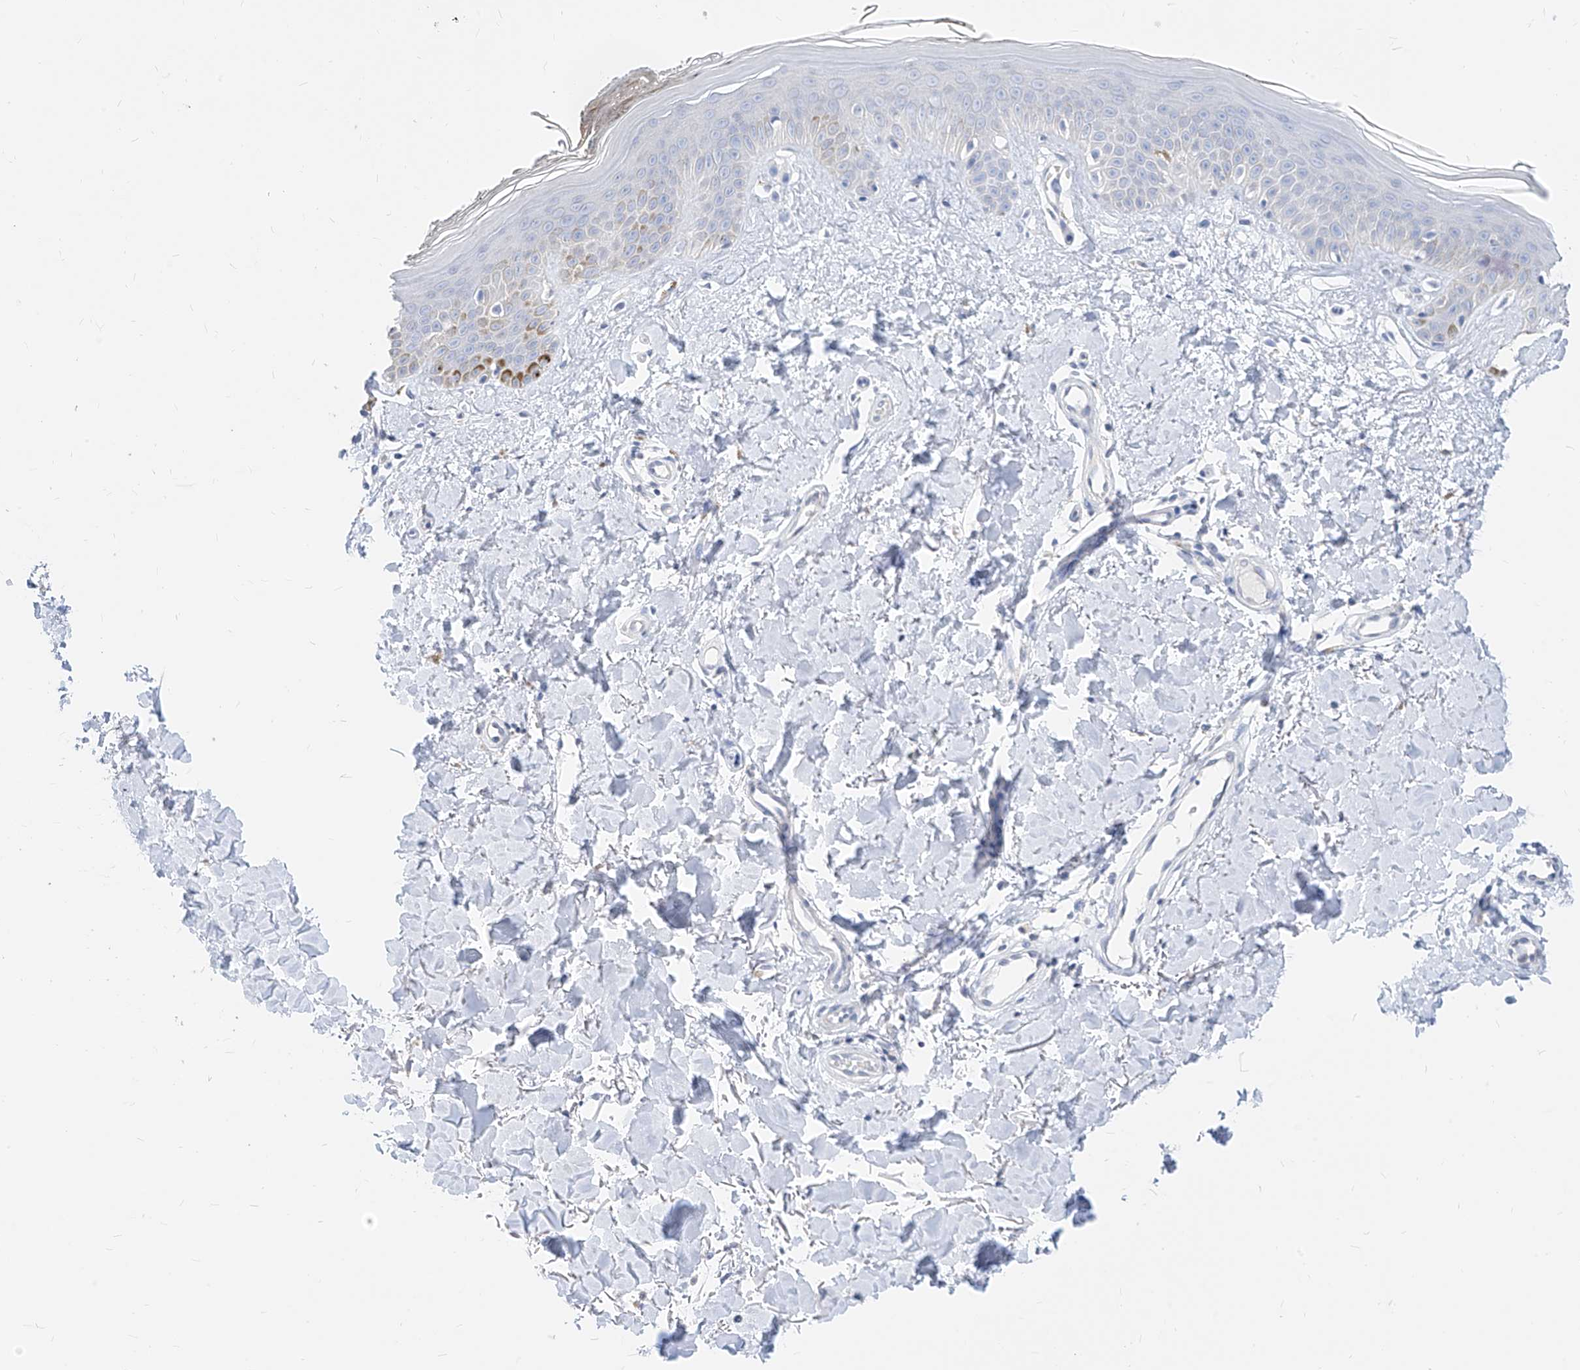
{"staining": {"intensity": "negative", "quantity": "none", "location": "none"}, "tissue": "skin", "cell_type": "Fibroblasts", "image_type": "normal", "snomed": [{"axis": "morphology", "description": "Normal tissue, NOS"}, {"axis": "topography", "description": "Skin"}], "caption": "Immunohistochemistry of unremarkable human skin exhibits no positivity in fibroblasts.", "gene": "ZZEF1", "patient": {"sex": "female", "age": 64}}